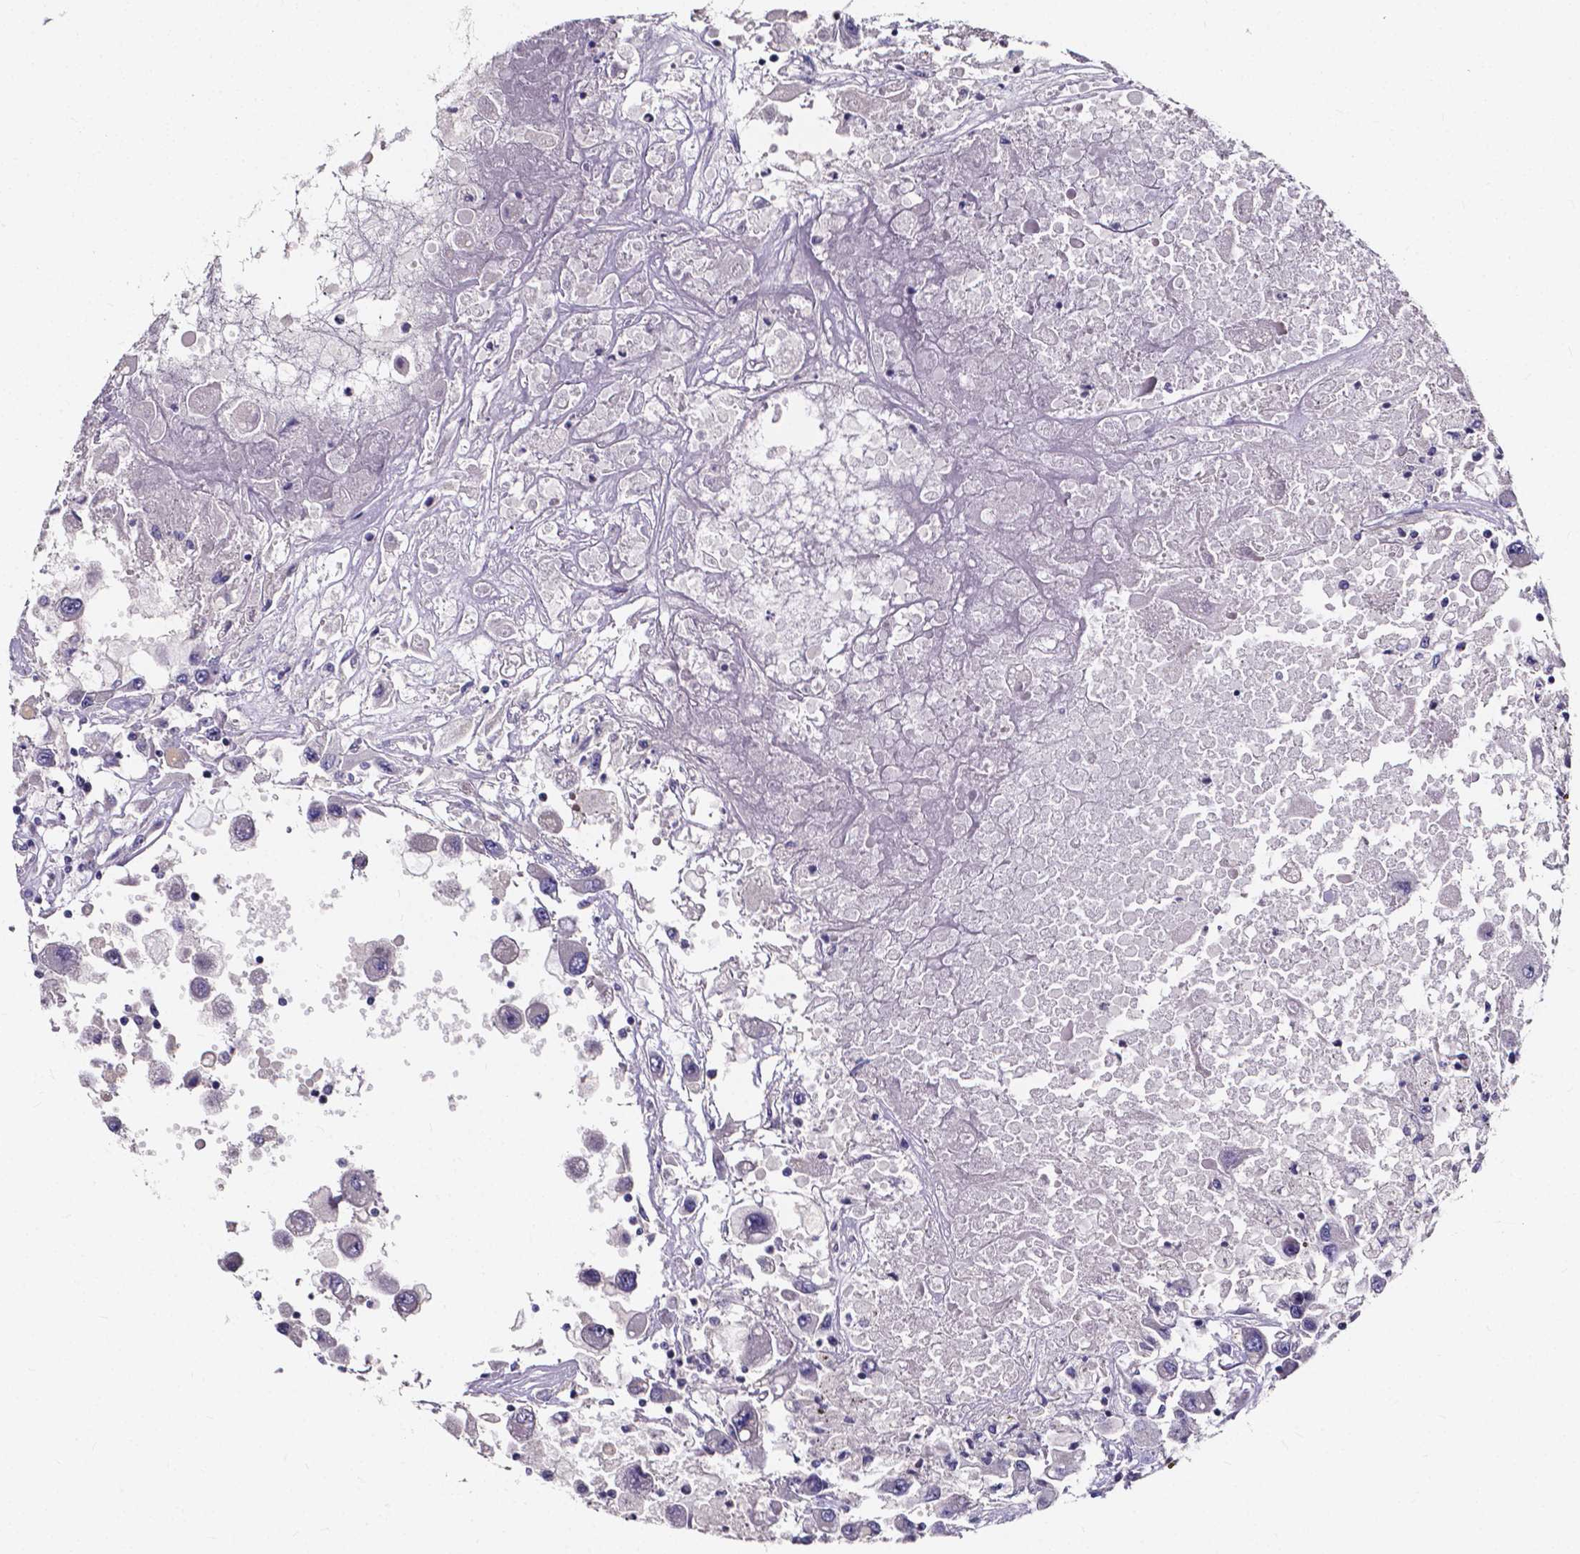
{"staining": {"intensity": "negative", "quantity": "none", "location": "none"}, "tissue": "renal cancer", "cell_type": "Tumor cells", "image_type": "cancer", "snomed": [{"axis": "morphology", "description": "Adenocarcinoma, NOS"}, {"axis": "topography", "description": "Kidney"}], "caption": "High power microscopy micrograph of an IHC image of adenocarcinoma (renal), revealing no significant positivity in tumor cells. The staining was performed using DAB to visualize the protein expression in brown, while the nuclei were stained in blue with hematoxylin (Magnification: 20x).", "gene": "SPOCD1", "patient": {"sex": "female", "age": 67}}